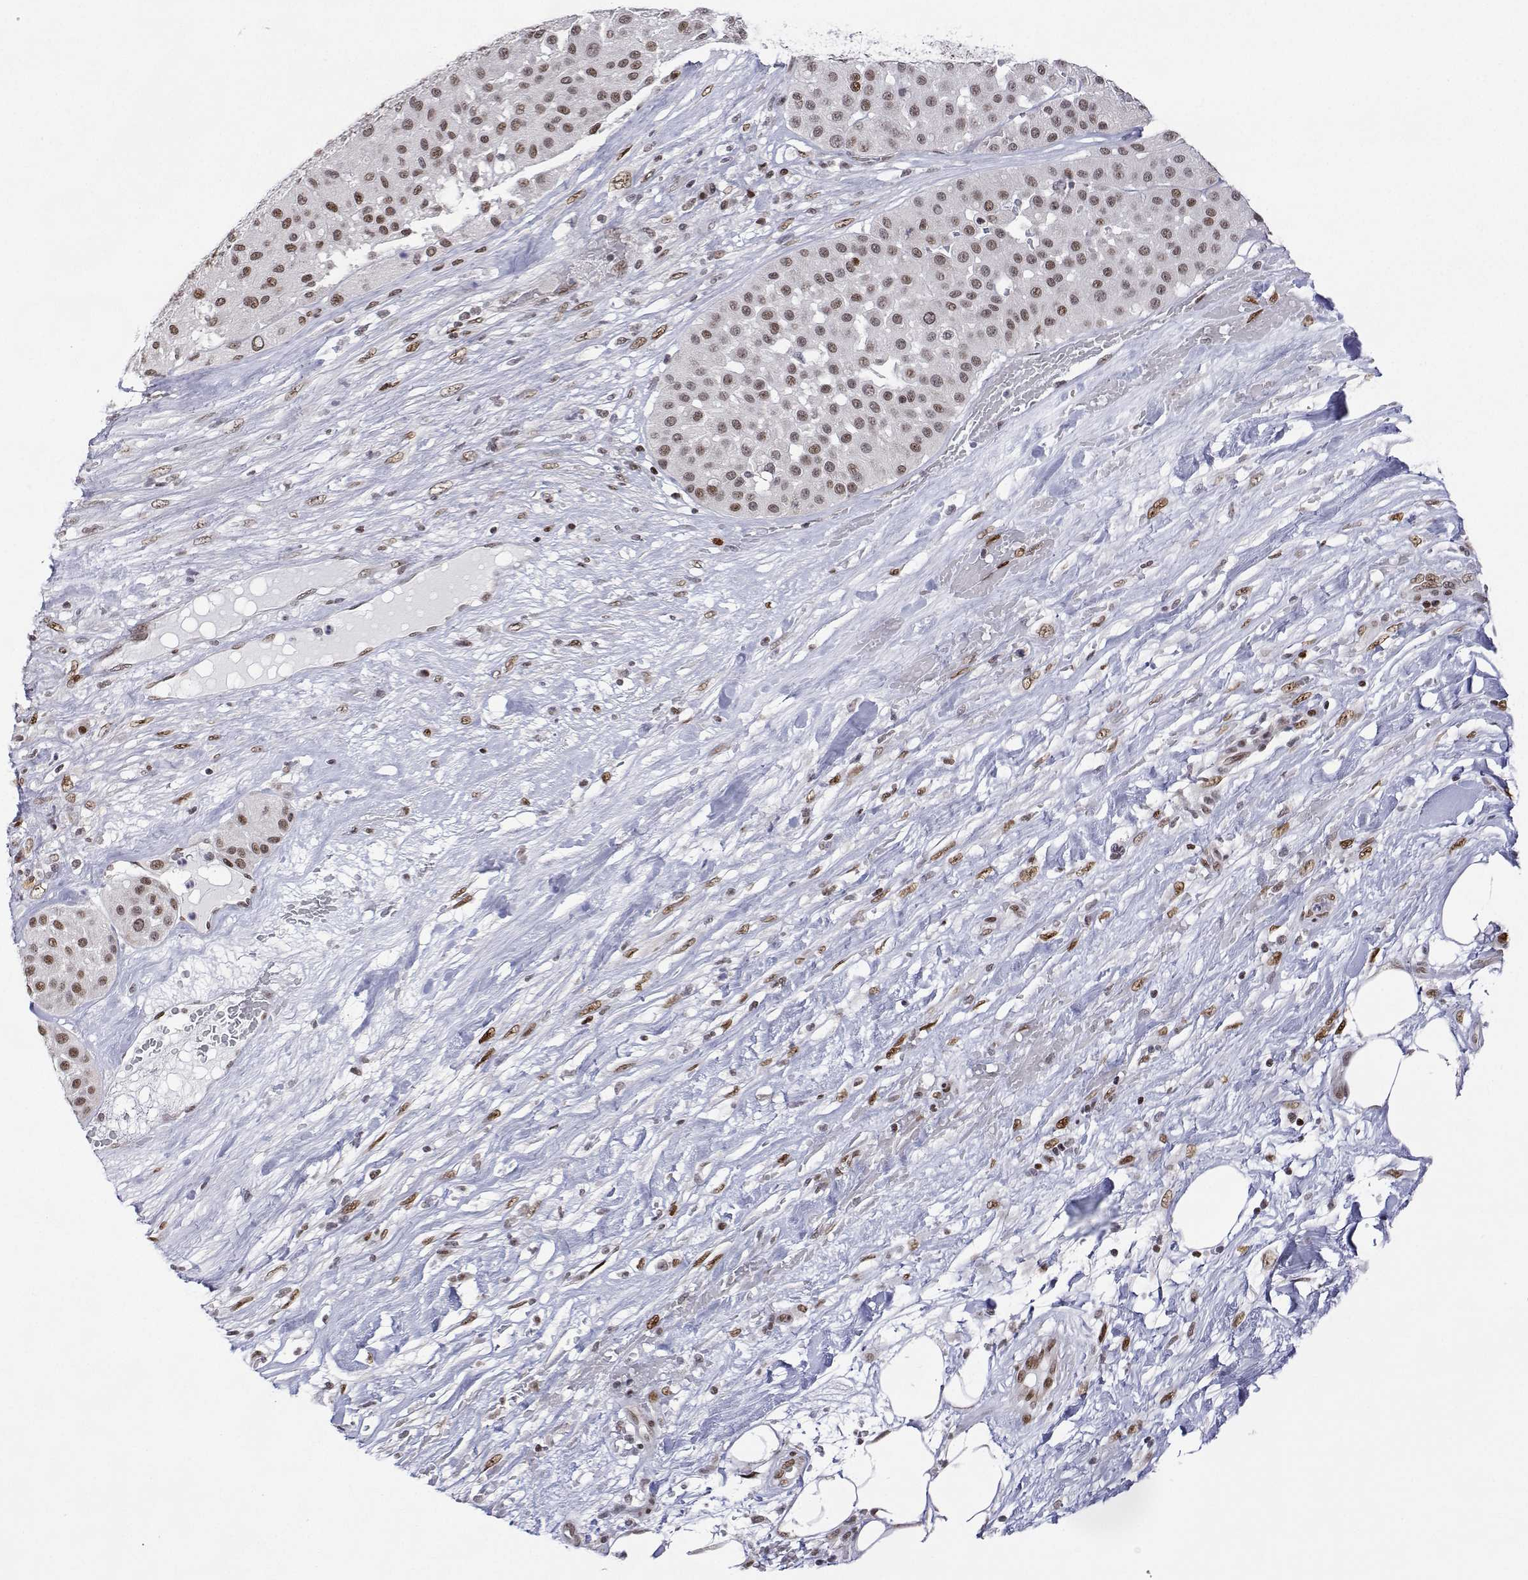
{"staining": {"intensity": "moderate", "quantity": "25%-75%", "location": "nuclear"}, "tissue": "melanoma", "cell_type": "Tumor cells", "image_type": "cancer", "snomed": [{"axis": "morphology", "description": "Malignant melanoma, Metastatic site"}, {"axis": "topography", "description": "Smooth muscle"}], "caption": "The immunohistochemical stain highlights moderate nuclear staining in tumor cells of malignant melanoma (metastatic site) tissue.", "gene": "XPC", "patient": {"sex": "male", "age": 41}}